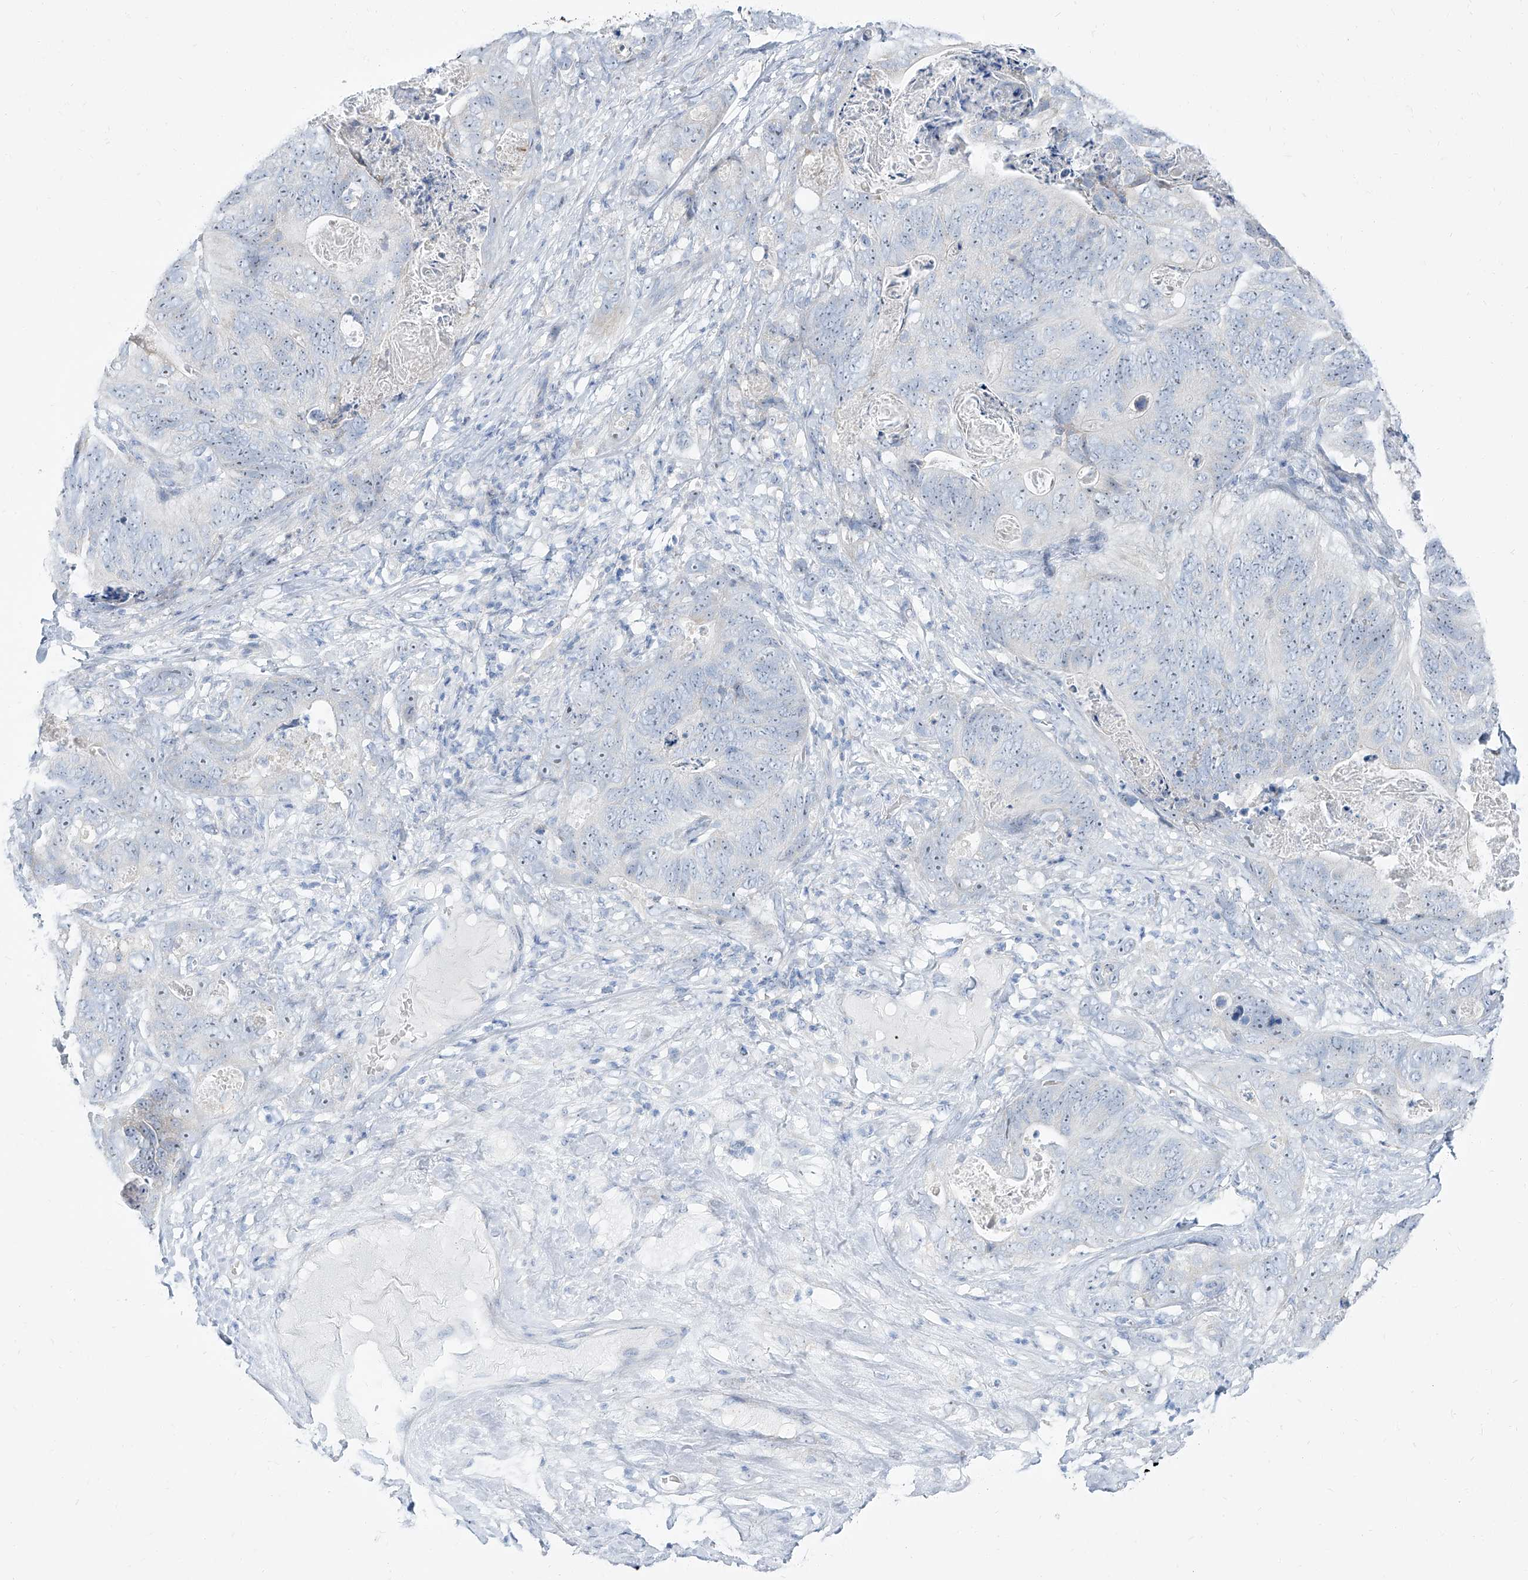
{"staining": {"intensity": "negative", "quantity": "none", "location": "none"}, "tissue": "stomach cancer", "cell_type": "Tumor cells", "image_type": "cancer", "snomed": [{"axis": "morphology", "description": "Normal tissue, NOS"}, {"axis": "morphology", "description": "Adenocarcinoma, NOS"}, {"axis": "topography", "description": "Stomach"}], "caption": "IHC of human stomach cancer (adenocarcinoma) exhibits no positivity in tumor cells.", "gene": "TXLNB", "patient": {"sex": "female", "age": 89}}